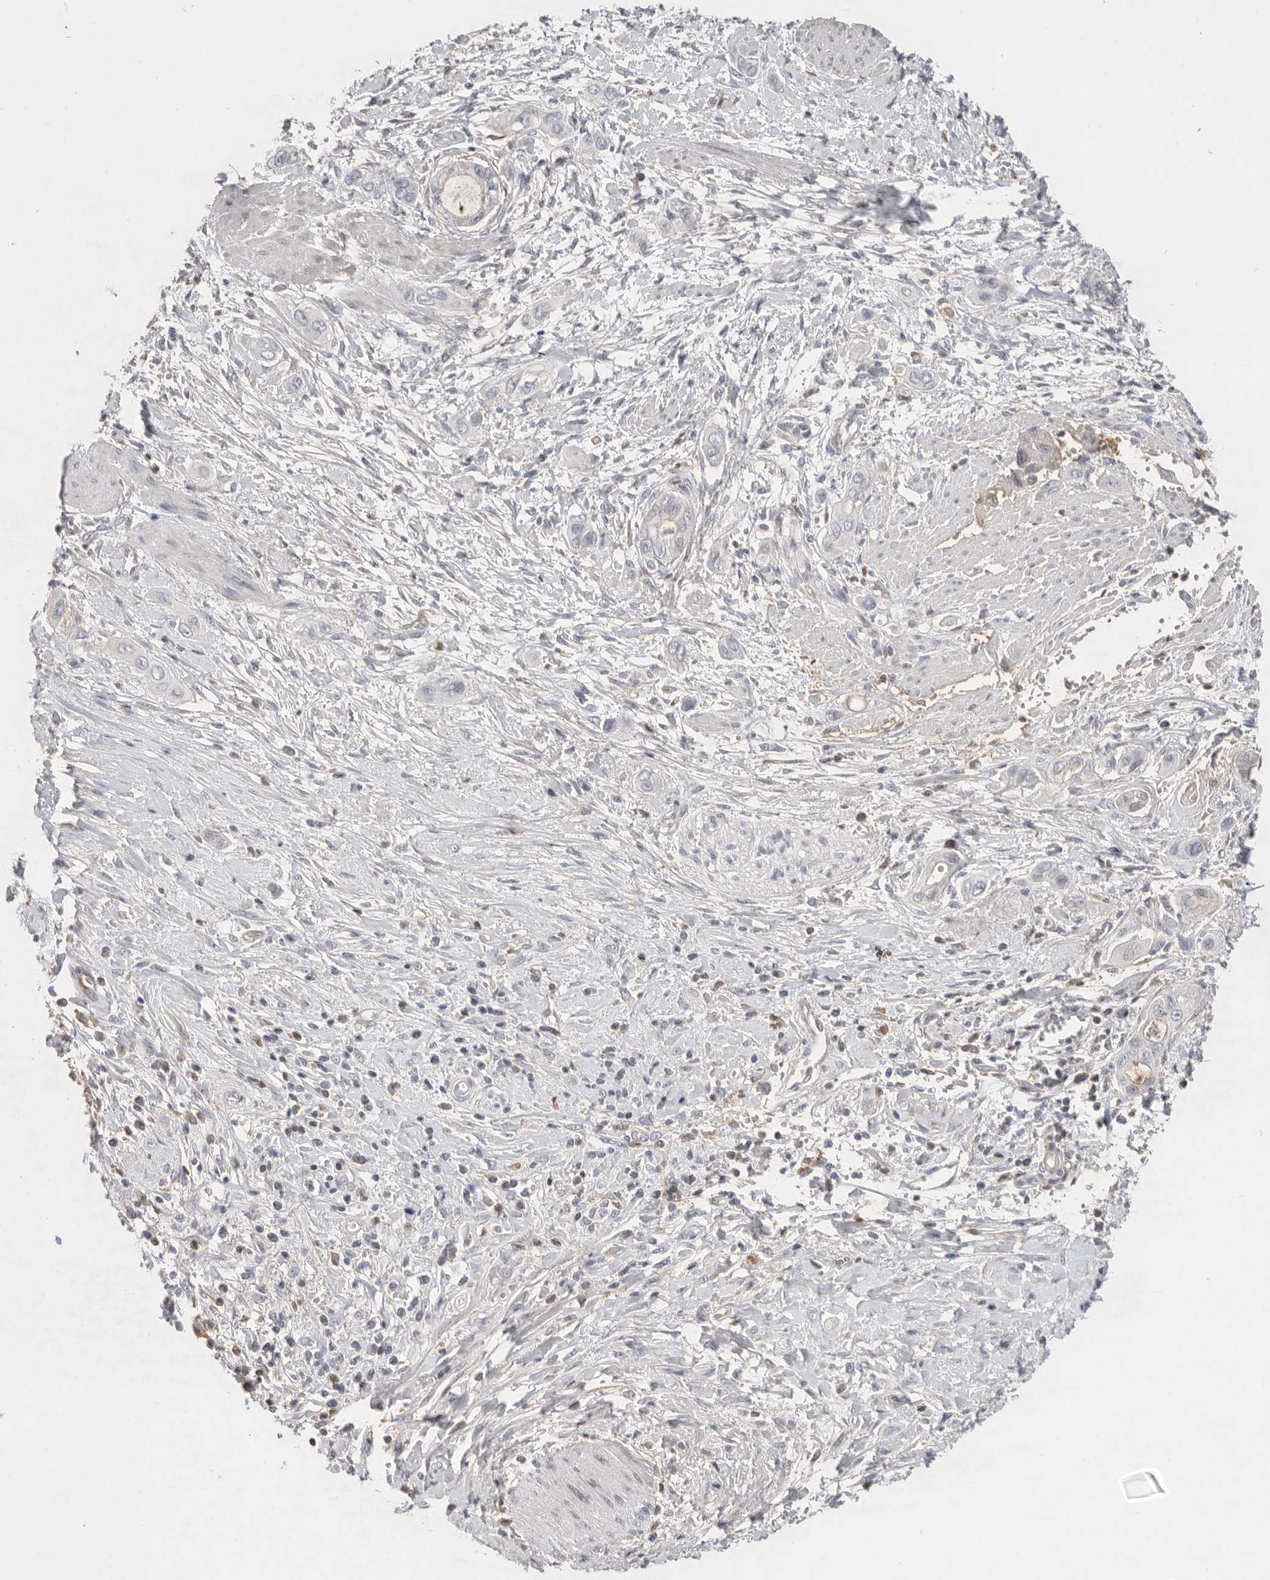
{"staining": {"intensity": "negative", "quantity": "none", "location": "none"}, "tissue": "pancreatic cancer", "cell_type": "Tumor cells", "image_type": "cancer", "snomed": [{"axis": "morphology", "description": "Adenocarcinoma, NOS"}, {"axis": "topography", "description": "Pancreas"}], "caption": "This micrograph is of adenocarcinoma (pancreatic) stained with immunohistochemistry to label a protein in brown with the nuclei are counter-stained blue. There is no expression in tumor cells. (Brightfield microscopy of DAB immunohistochemistry at high magnification).", "gene": "FZD3", "patient": {"sex": "male", "age": 59}}